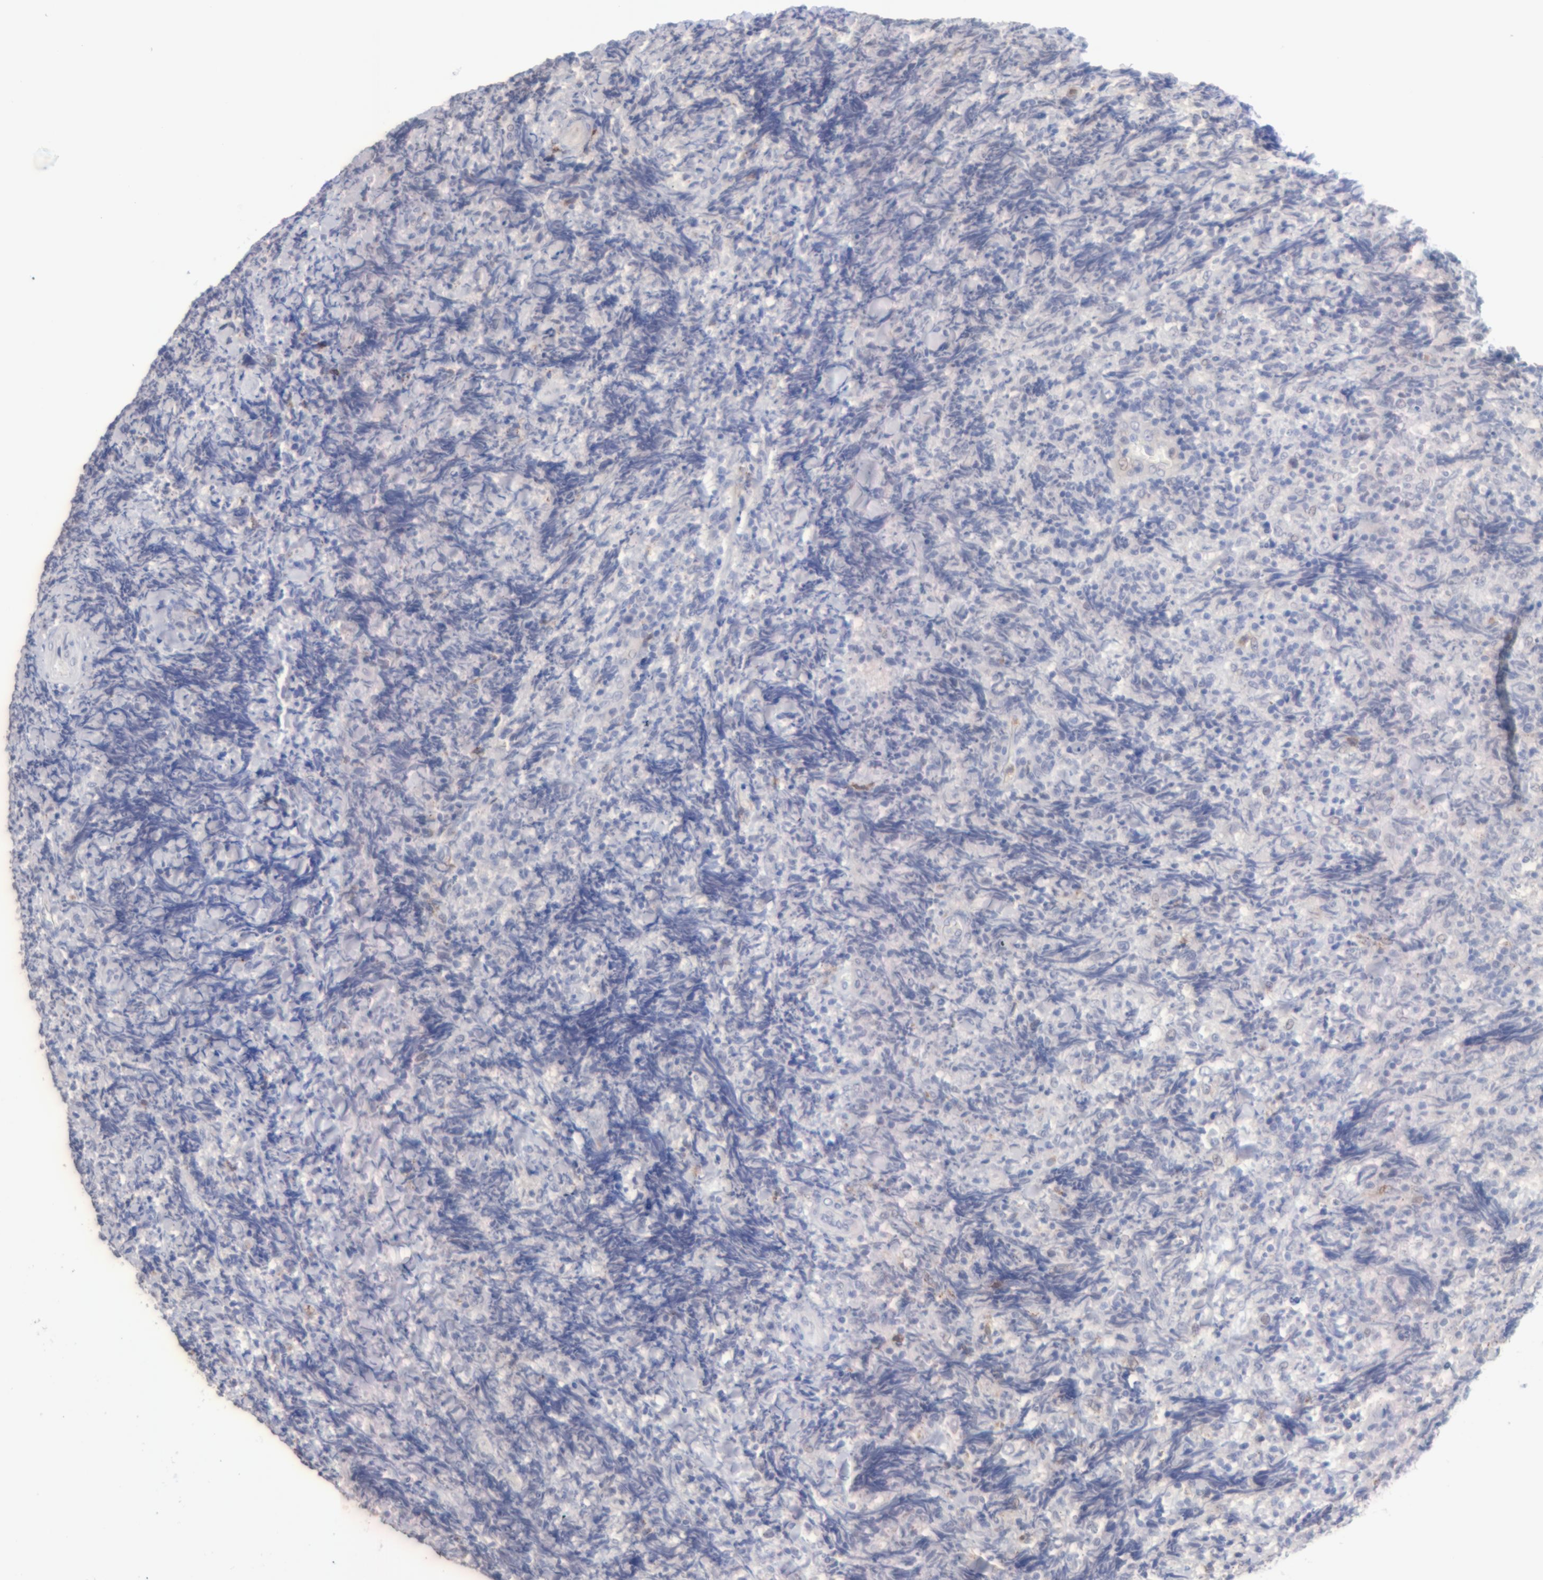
{"staining": {"intensity": "negative", "quantity": "none", "location": "none"}, "tissue": "lymphoma", "cell_type": "Tumor cells", "image_type": "cancer", "snomed": [{"axis": "morphology", "description": "Malignant lymphoma, non-Hodgkin's type, High grade"}, {"axis": "topography", "description": "Tonsil"}], "caption": "IHC micrograph of neoplastic tissue: high-grade malignant lymphoma, non-Hodgkin's type stained with DAB displays no significant protein positivity in tumor cells.", "gene": "MGAM", "patient": {"sex": "female", "age": 36}}